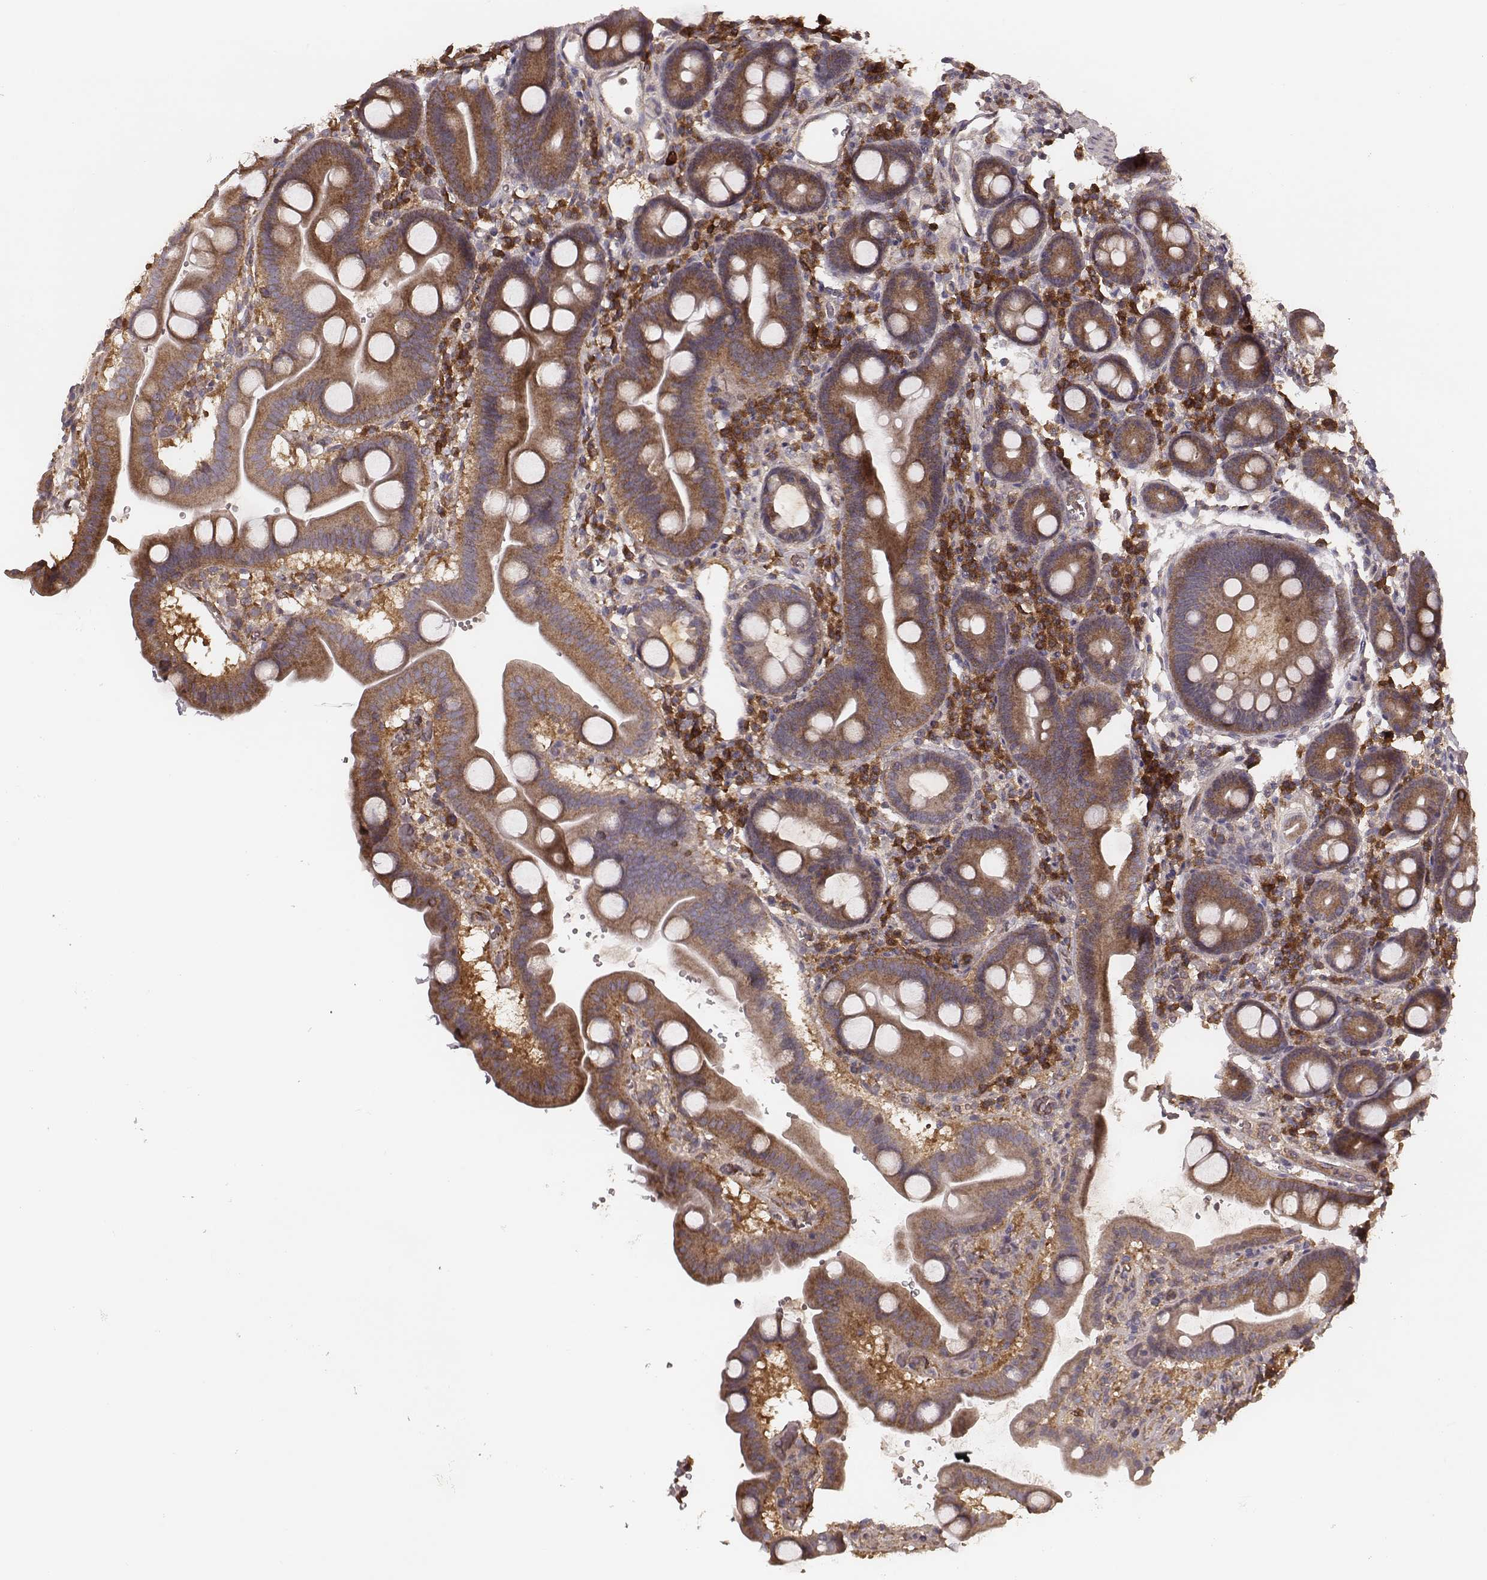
{"staining": {"intensity": "moderate", "quantity": ">75%", "location": "cytoplasmic/membranous"}, "tissue": "duodenum", "cell_type": "Glandular cells", "image_type": "normal", "snomed": [{"axis": "morphology", "description": "Normal tissue, NOS"}, {"axis": "topography", "description": "Duodenum"}], "caption": "Glandular cells show moderate cytoplasmic/membranous positivity in approximately >75% of cells in benign duodenum.", "gene": "CARS1", "patient": {"sex": "male", "age": 59}}